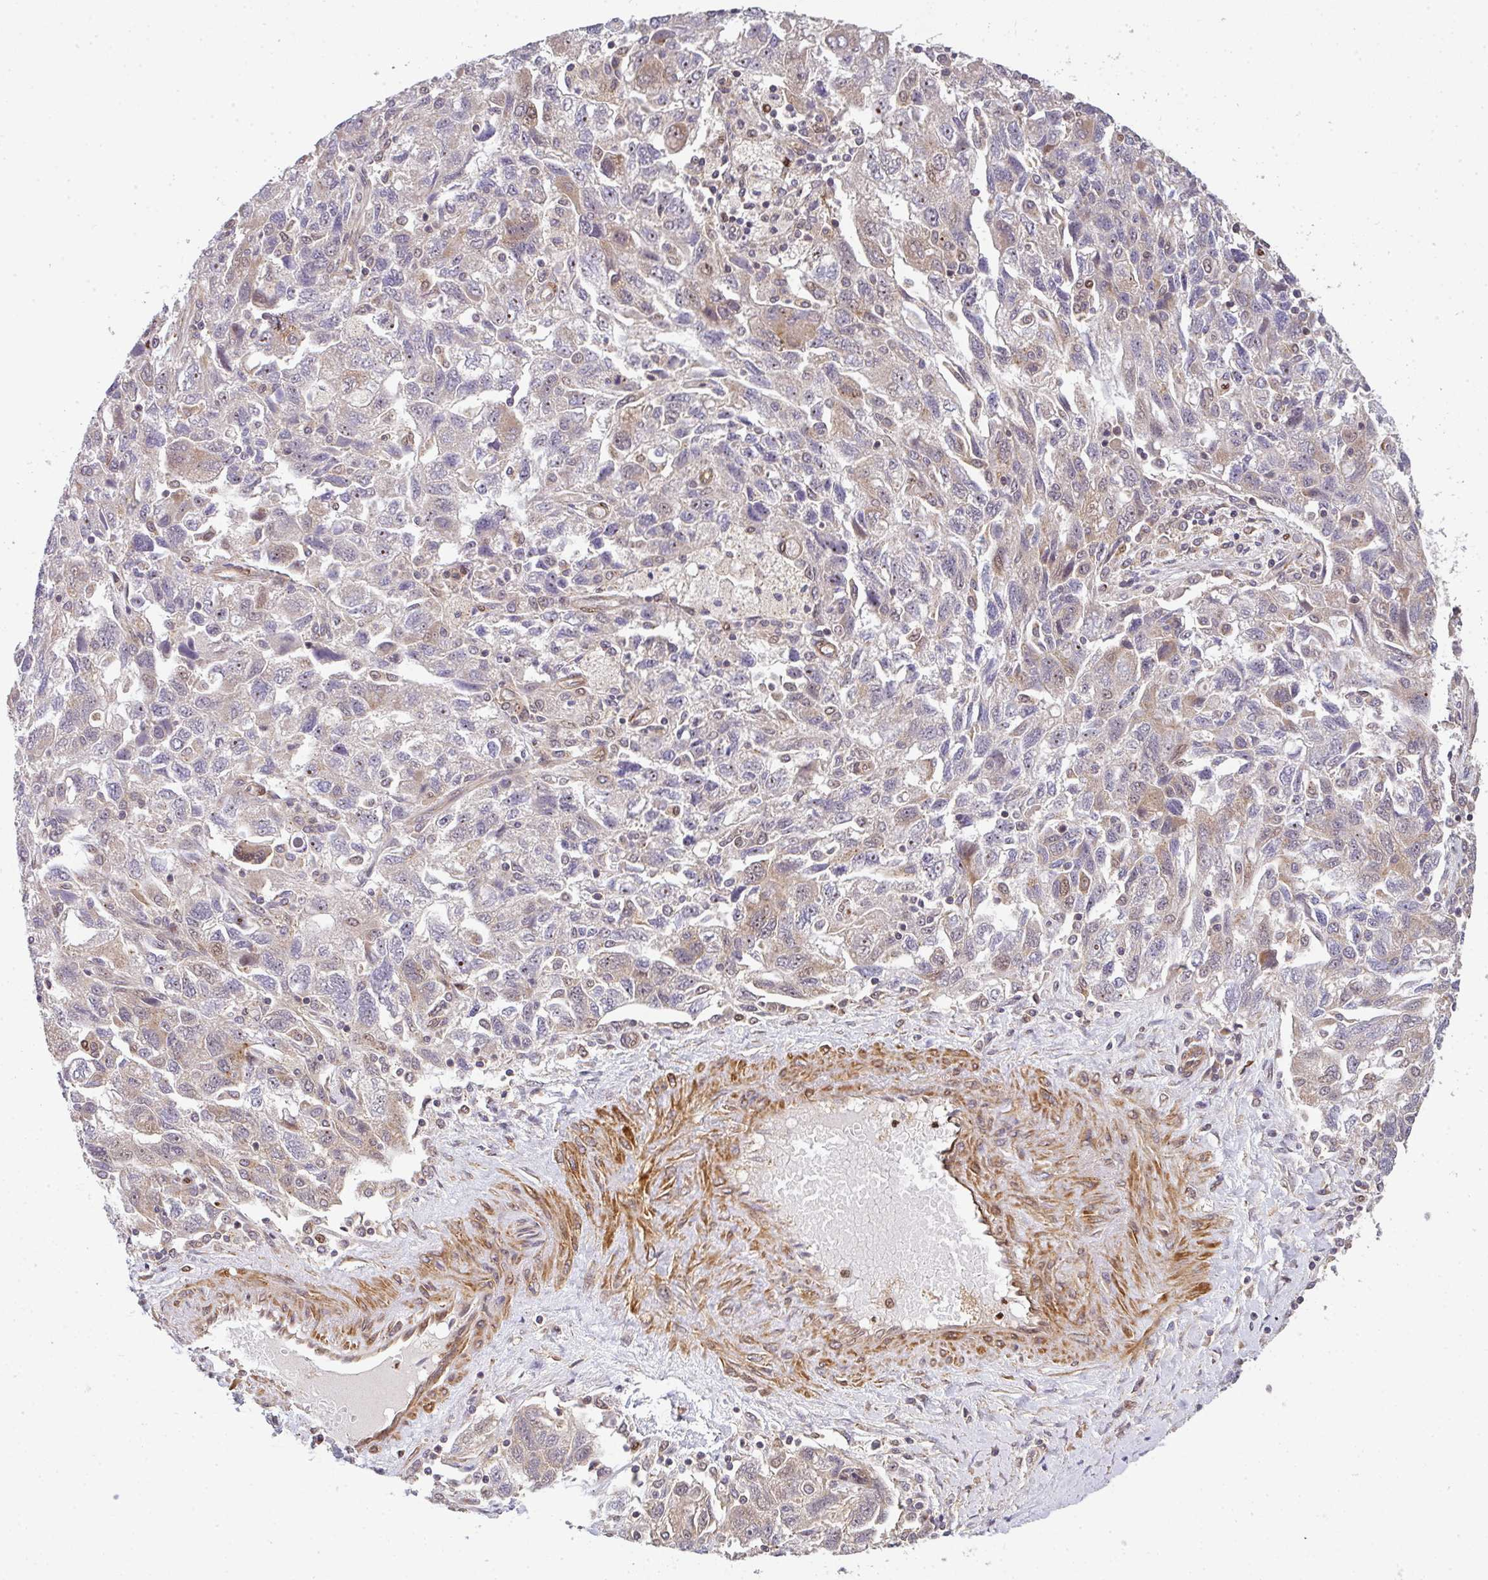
{"staining": {"intensity": "weak", "quantity": "25%-75%", "location": "cytoplasmic/membranous,nuclear"}, "tissue": "ovarian cancer", "cell_type": "Tumor cells", "image_type": "cancer", "snomed": [{"axis": "morphology", "description": "Carcinoma, NOS"}, {"axis": "morphology", "description": "Cystadenocarcinoma, serous, NOS"}, {"axis": "topography", "description": "Ovary"}], "caption": "Immunohistochemical staining of human ovarian cancer demonstrates low levels of weak cytoplasmic/membranous and nuclear protein staining in approximately 25%-75% of tumor cells.", "gene": "SIMC1", "patient": {"sex": "female", "age": 69}}